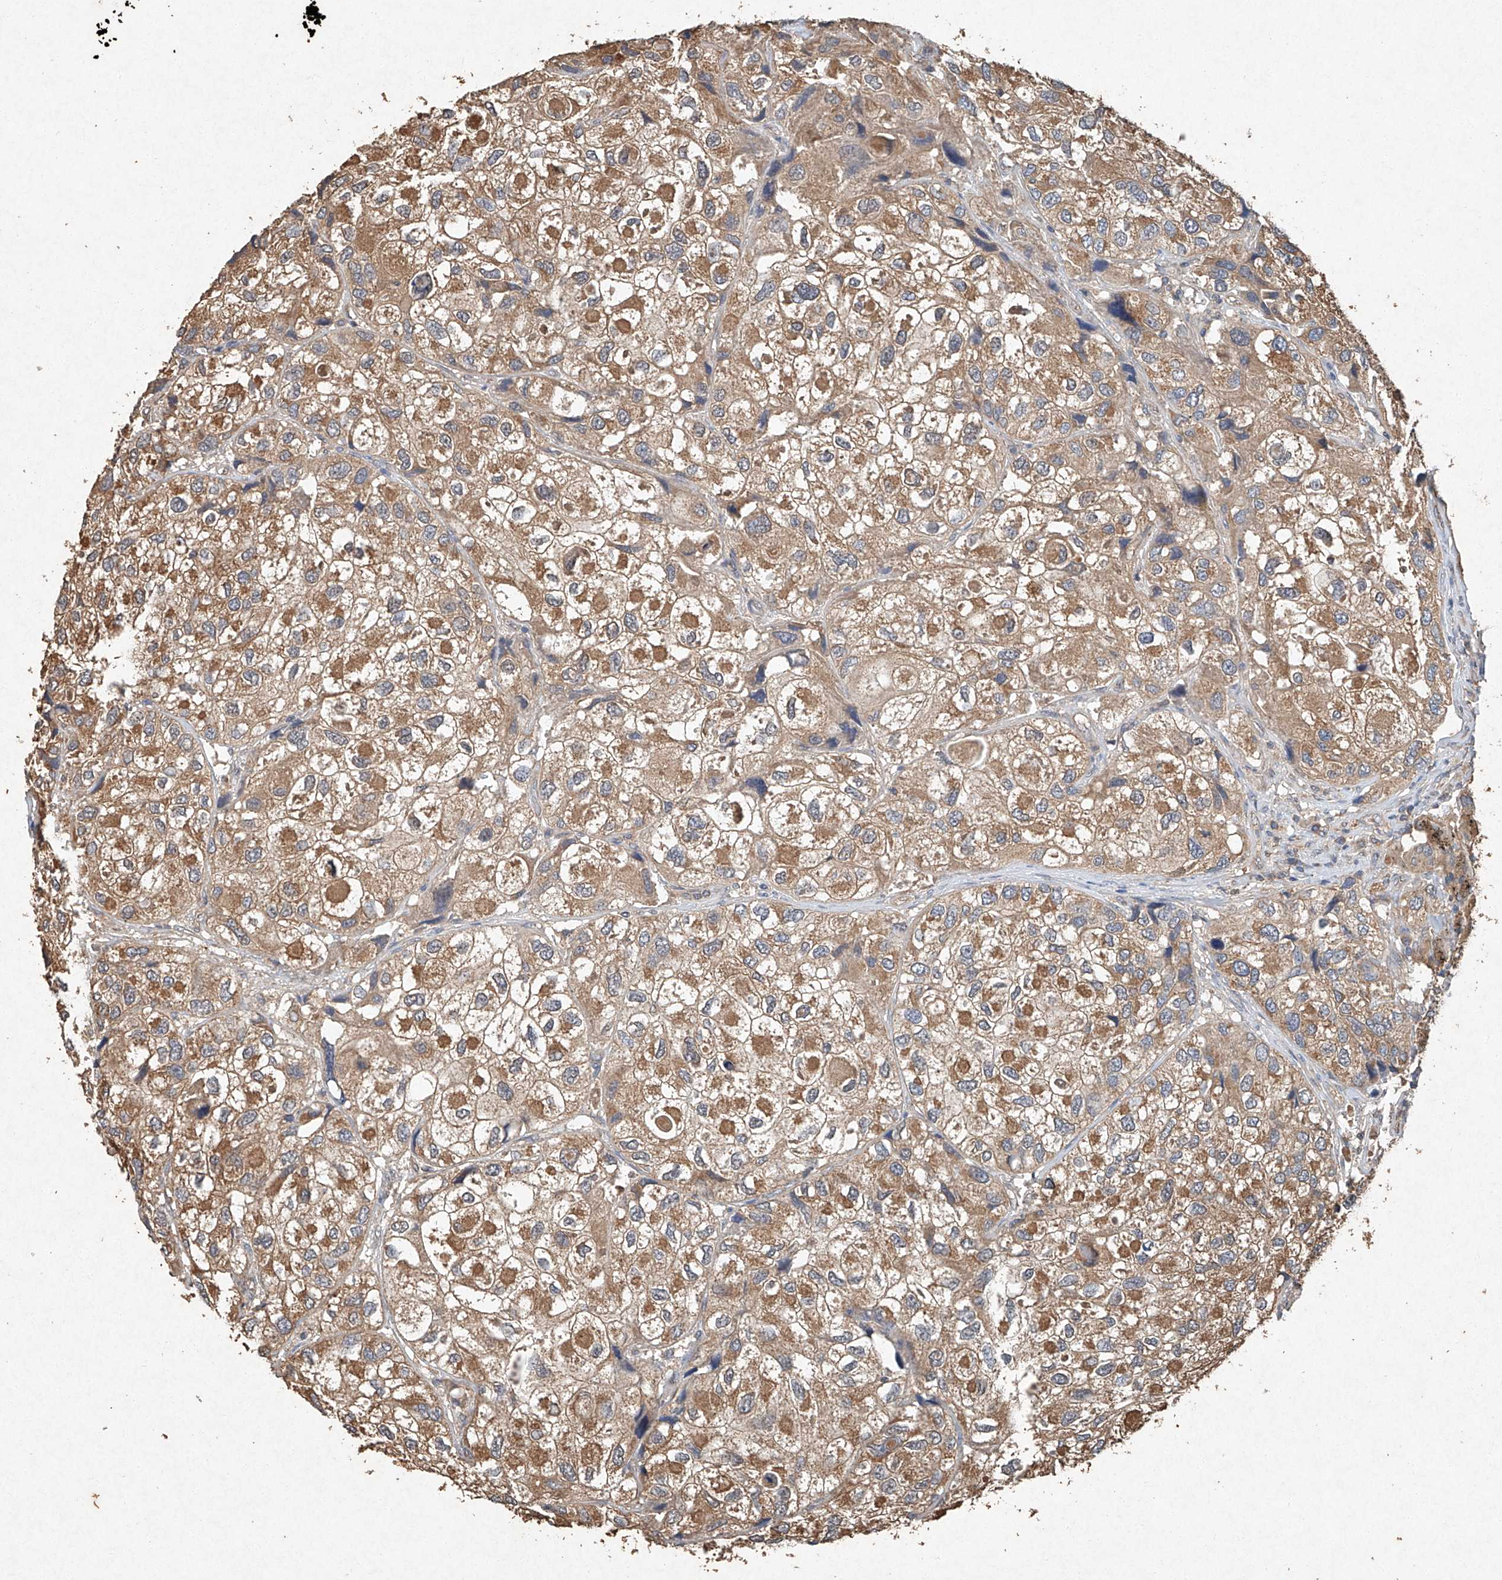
{"staining": {"intensity": "moderate", "quantity": ">75%", "location": "cytoplasmic/membranous"}, "tissue": "urothelial cancer", "cell_type": "Tumor cells", "image_type": "cancer", "snomed": [{"axis": "morphology", "description": "Urothelial carcinoma, High grade"}, {"axis": "topography", "description": "Urinary bladder"}], "caption": "This is a histology image of immunohistochemistry (IHC) staining of urothelial carcinoma (high-grade), which shows moderate staining in the cytoplasmic/membranous of tumor cells.", "gene": "STK3", "patient": {"sex": "female", "age": 64}}